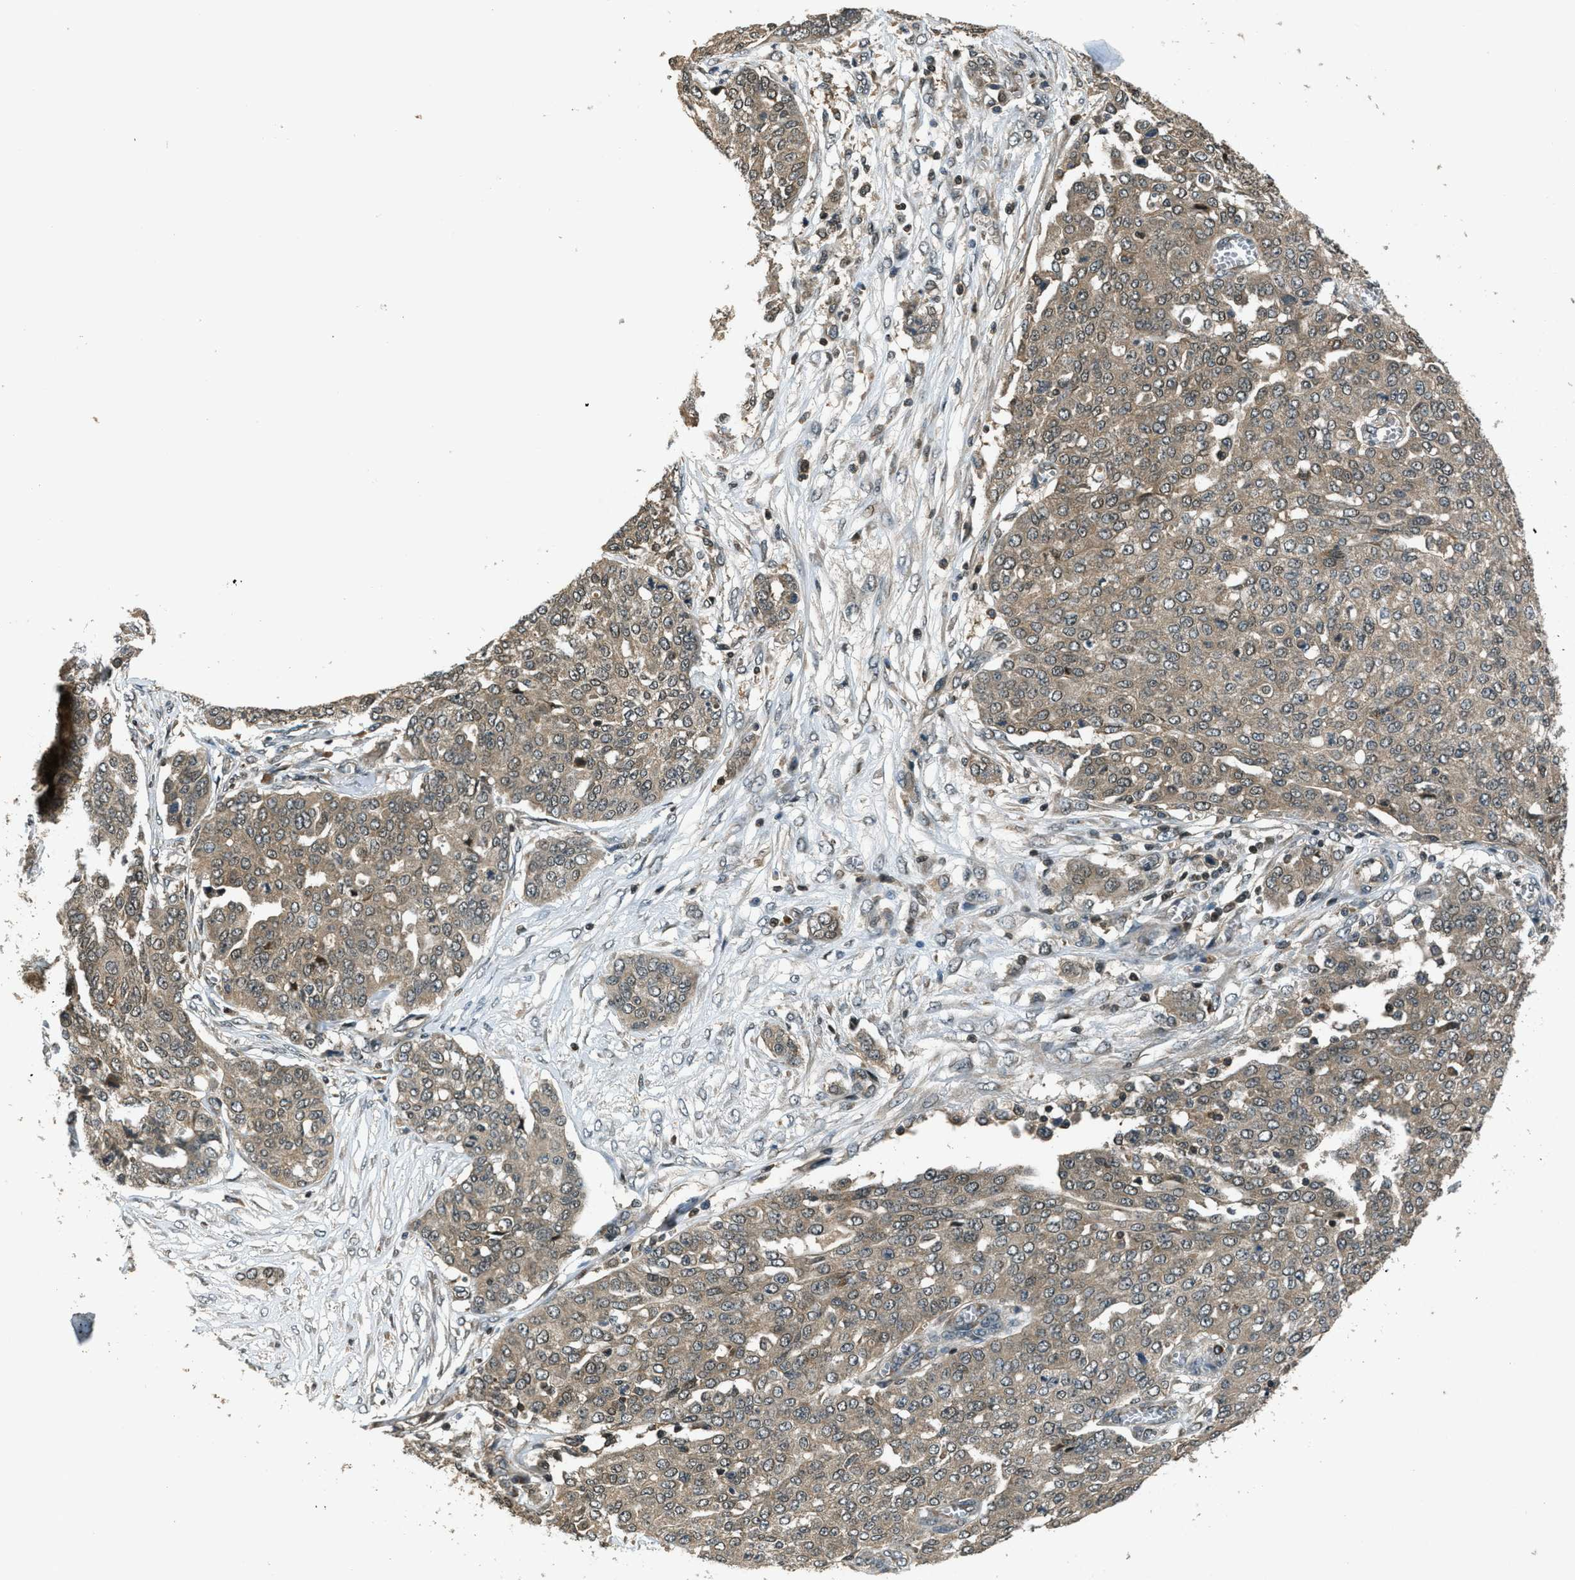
{"staining": {"intensity": "weak", "quantity": ">75%", "location": "cytoplasmic/membranous"}, "tissue": "ovarian cancer", "cell_type": "Tumor cells", "image_type": "cancer", "snomed": [{"axis": "morphology", "description": "Cystadenocarcinoma, serous, NOS"}, {"axis": "topography", "description": "Soft tissue"}, {"axis": "topography", "description": "Ovary"}], "caption": "Immunohistochemistry photomicrograph of serous cystadenocarcinoma (ovarian) stained for a protein (brown), which exhibits low levels of weak cytoplasmic/membranous expression in approximately >75% of tumor cells.", "gene": "DUSP6", "patient": {"sex": "female", "age": 57}}